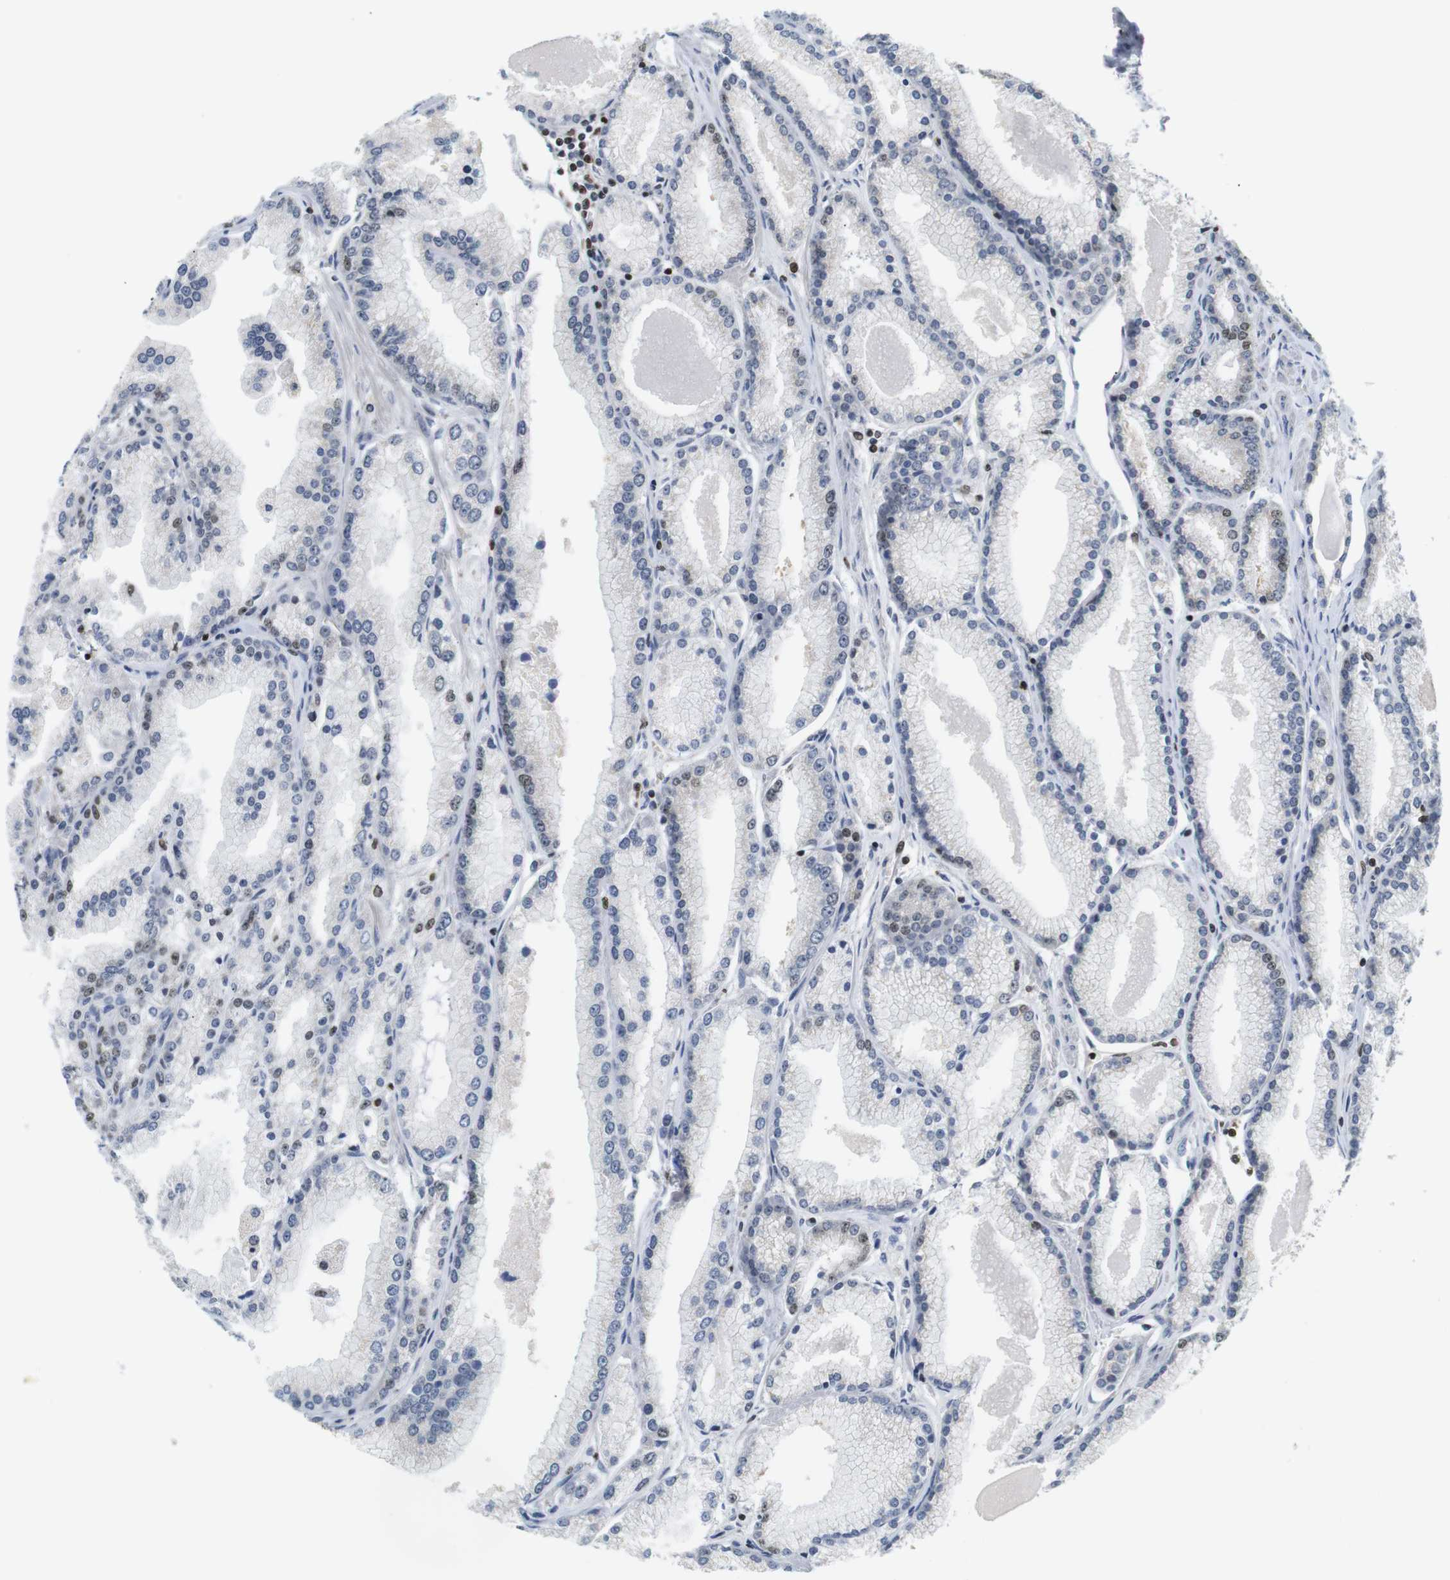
{"staining": {"intensity": "negative", "quantity": "none", "location": "none"}, "tissue": "prostate cancer", "cell_type": "Tumor cells", "image_type": "cancer", "snomed": [{"axis": "morphology", "description": "Adenocarcinoma, High grade"}, {"axis": "topography", "description": "Prostate"}], "caption": "Tumor cells are negative for protein expression in human prostate cancer. (IHC, brightfield microscopy, high magnification).", "gene": "MBD1", "patient": {"sex": "male", "age": 61}}